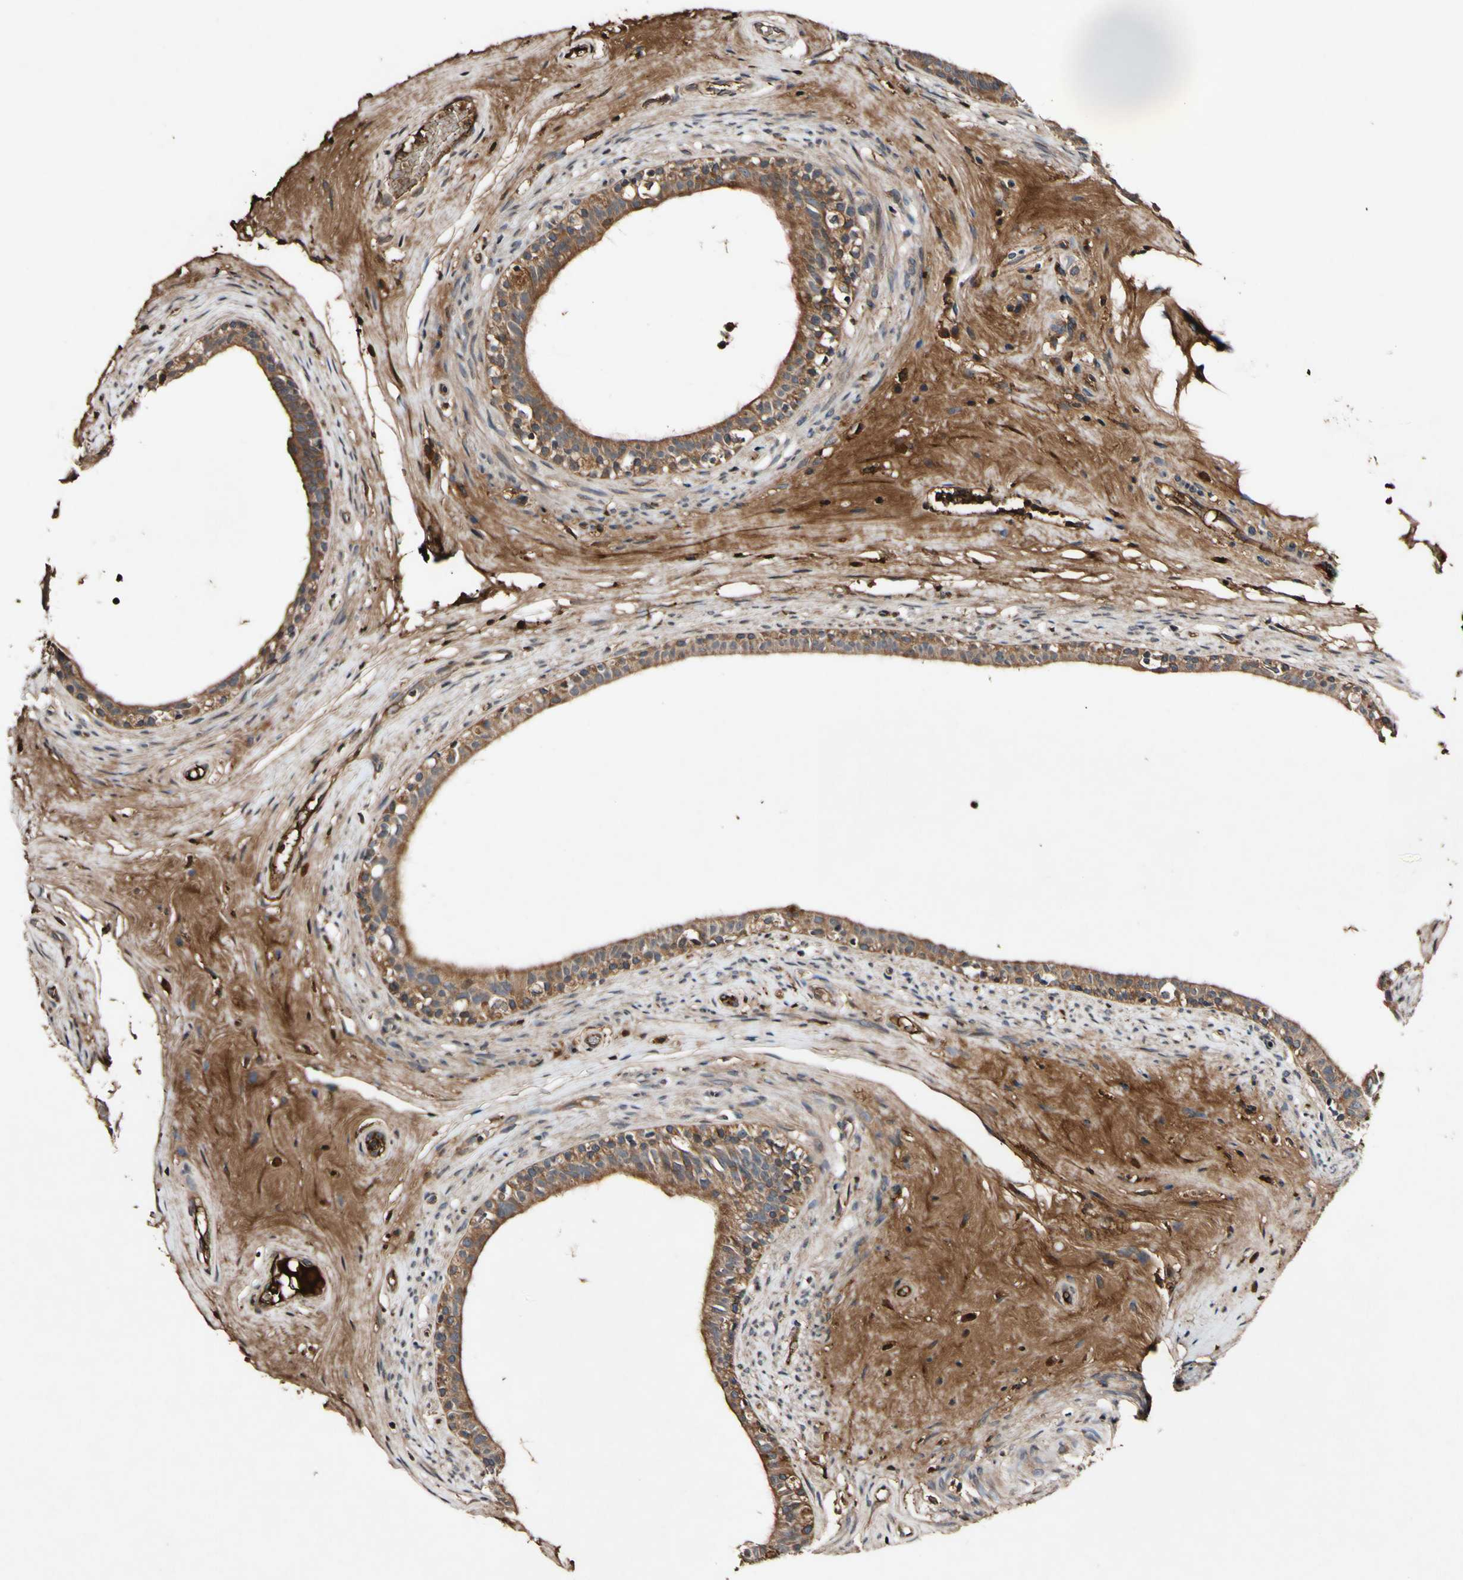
{"staining": {"intensity": "strong", "quantity": ">75%", "location": "cytoplasmic/membranous"}, "tissue": "epididymis", "cell_type": "Glandular cells", "image_type": "normal", "snomed": [{"axis": "morphology", "description": "Normal tissue, NOS"}, {"axis": "morphology", "description": "Inflammation, NOS"}, {"axis": "topography", "description": "Epididymis"}], "caption": "High-power microscopy captured an IHC photomicrograph of benign epididymis, revealing strong cytoplasmic/membranous expression in about >75% of glandular cells.", "gene": "PLAT", "patient": {"sex": "male", "age": 84}}